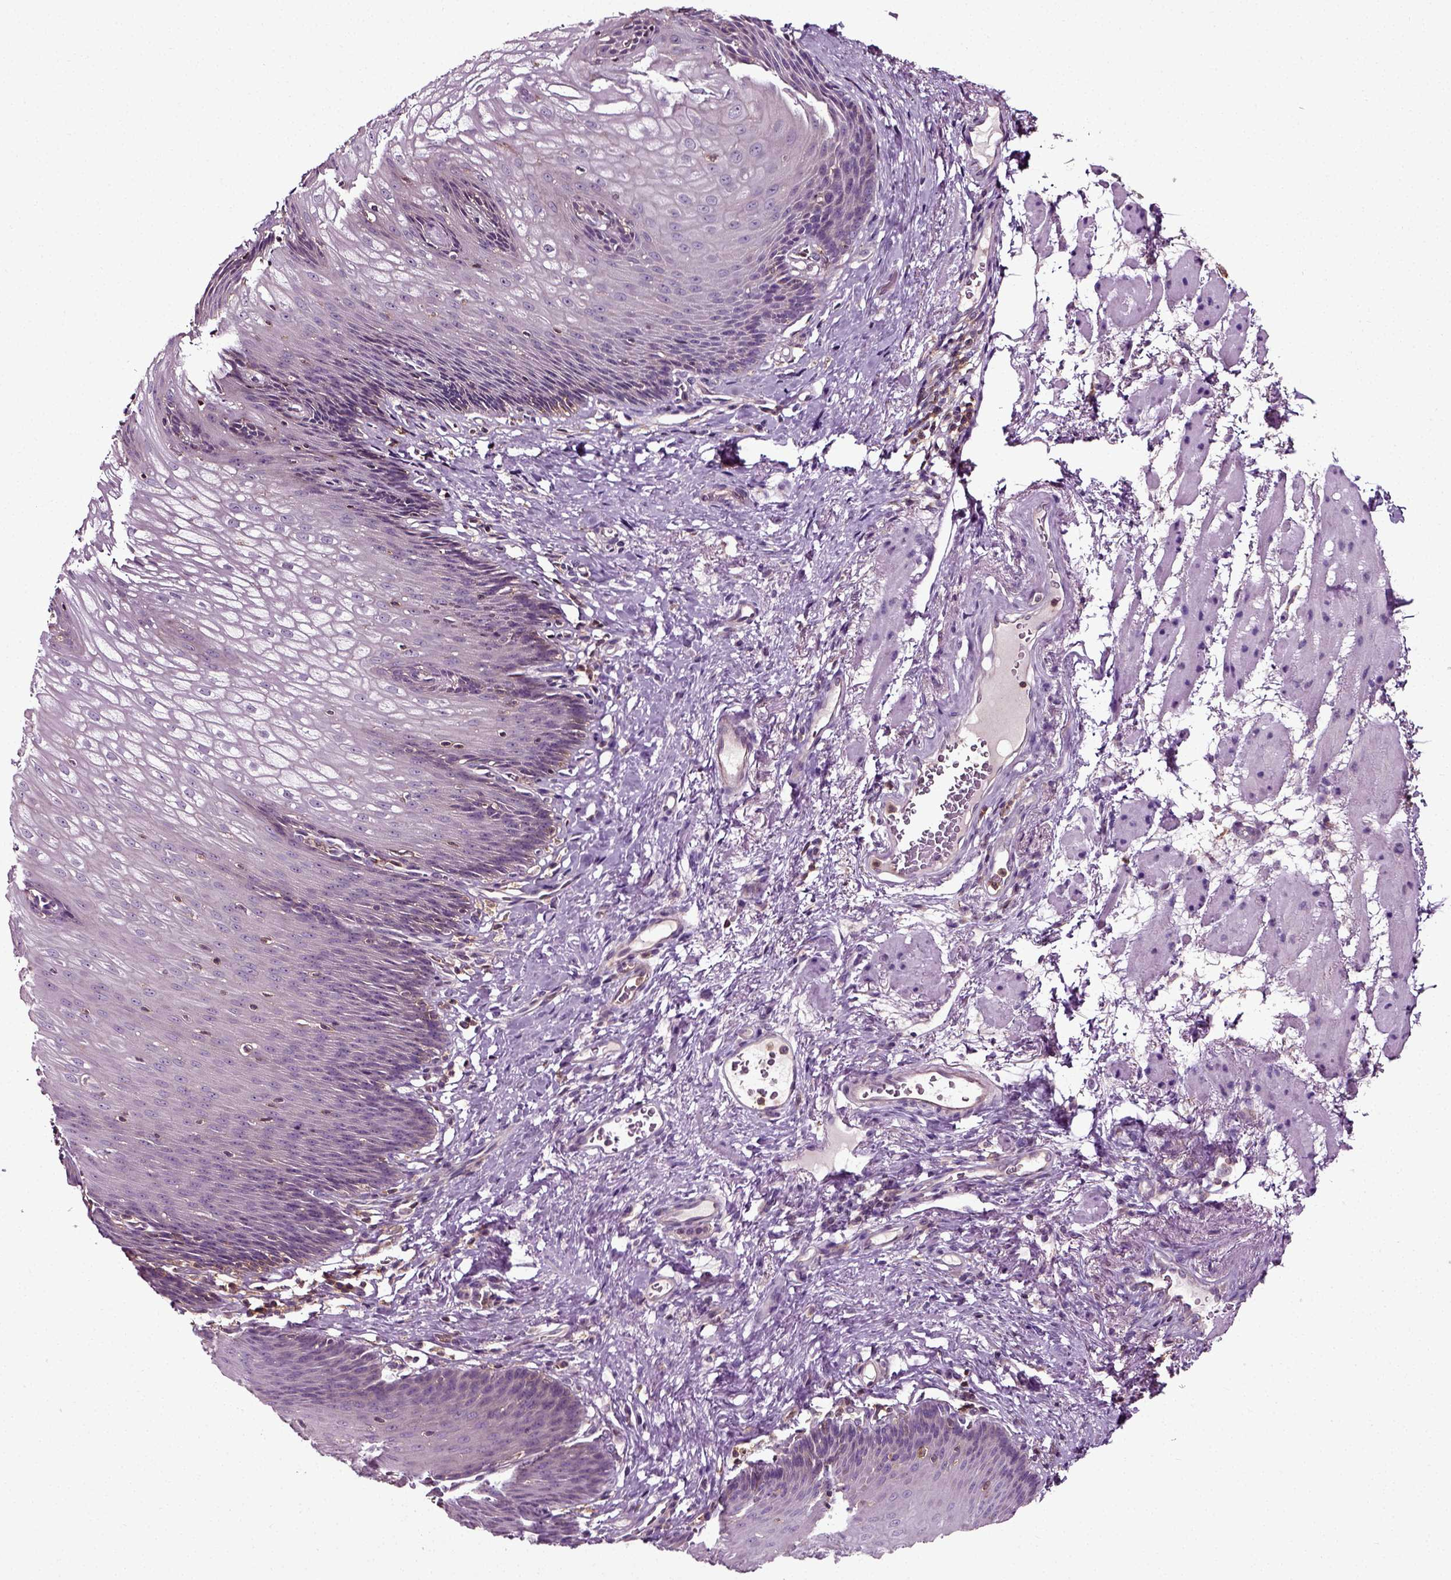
{"staining": {"intensity": "negative", "quantity": "none", "location": "none"}, "tissue": "esophagus", "cell_type": "Squamous epithelial cells", "image_type": "normal", "snomed": [{"axis": "morphology", "description": "Normal tissue, NOS"}, {"axis": "topography", "description": "Esophagus"}], "caption": "The image shows no significant expression in squamous epithelial cells of esophagus.", "gene": "RHOF", "patient": {"sex": "male", "age": 76}}